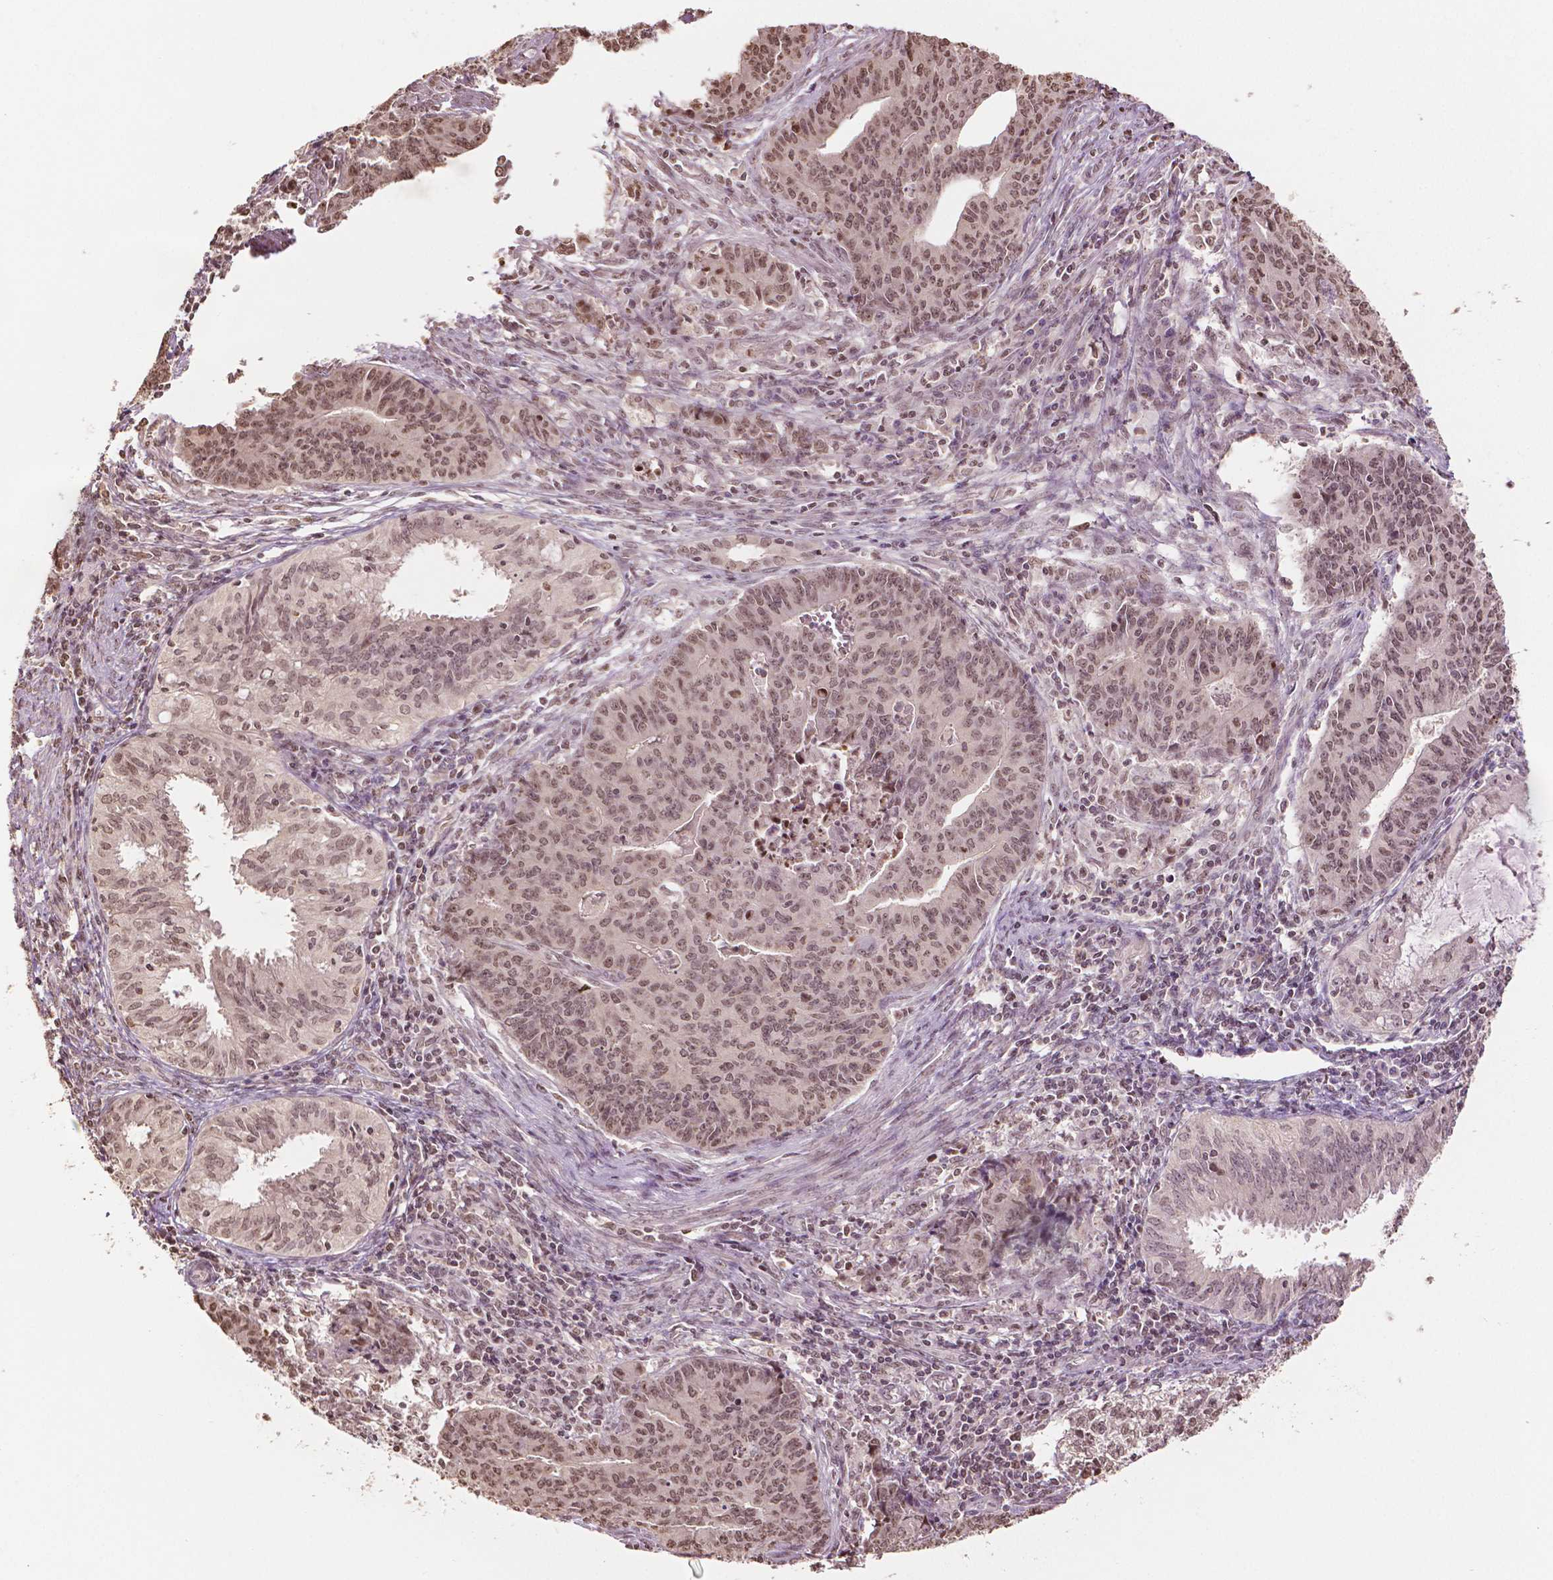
{"staining": {"intensity": "moderate", "quantity": ">75%", "location": "nuclear"}, "tissue": "endometrial cancer", "cell_type": "Tumor cells", "image_type": "cancer", "snomed": [{"axis": "morphology", "description": "Adenocarcinoma, NOS"}, {"axis": "topography", "description": "Endometrium"}], "caption": "A brown stain labels moderate nuclear positivity of a protein in human endometrial cancer (adenocarcinoma) tumor cells. (IHC, brightfield microscopy, high magnification).", "gene": "DEK", "patient": {"sex": "female", "age": 59}}